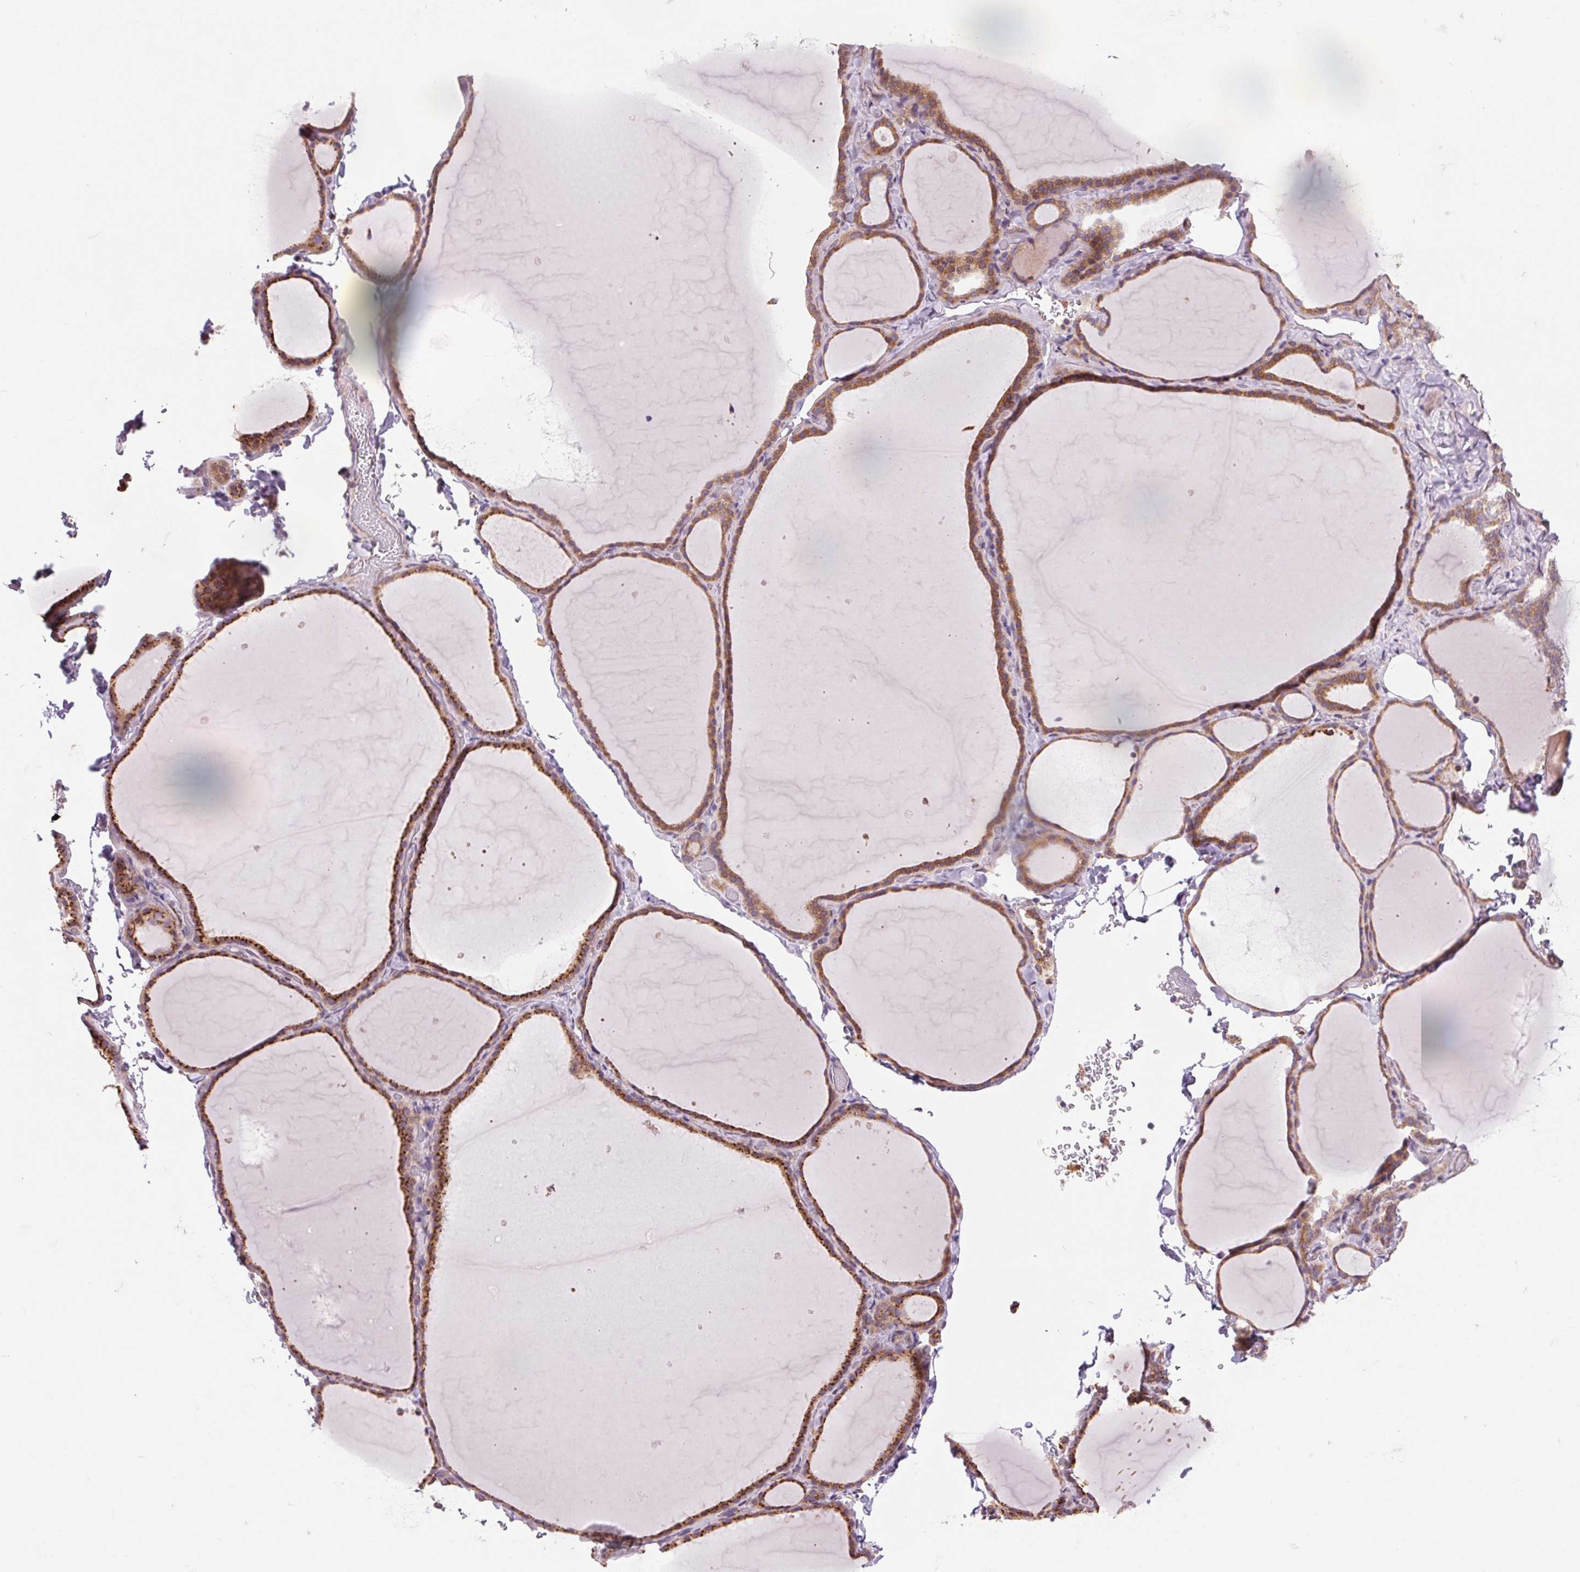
{"staining": {"intensity": "moderate", "quantity": "25%-75%", "location": "cytoplasmic/membranous"}, "tissue": "thyroid gland", "cell_type": "Glandular cells", "image_type": "normal", "snomed": [{"axis": "morphology", "description": "Normal tissue, NOS"}, {"axis": "topography", "description": "Thyroid gland"}], "caption": "Protein analysis of benign thyroid gland displays moderate cytoplasmic/membranous positivity in about 25%-75% of glandular cells. (IHC, brightfield microscopy, high magnification).", "gene": "KLHL20", "patient": {"sex": "female", "age": 22}}